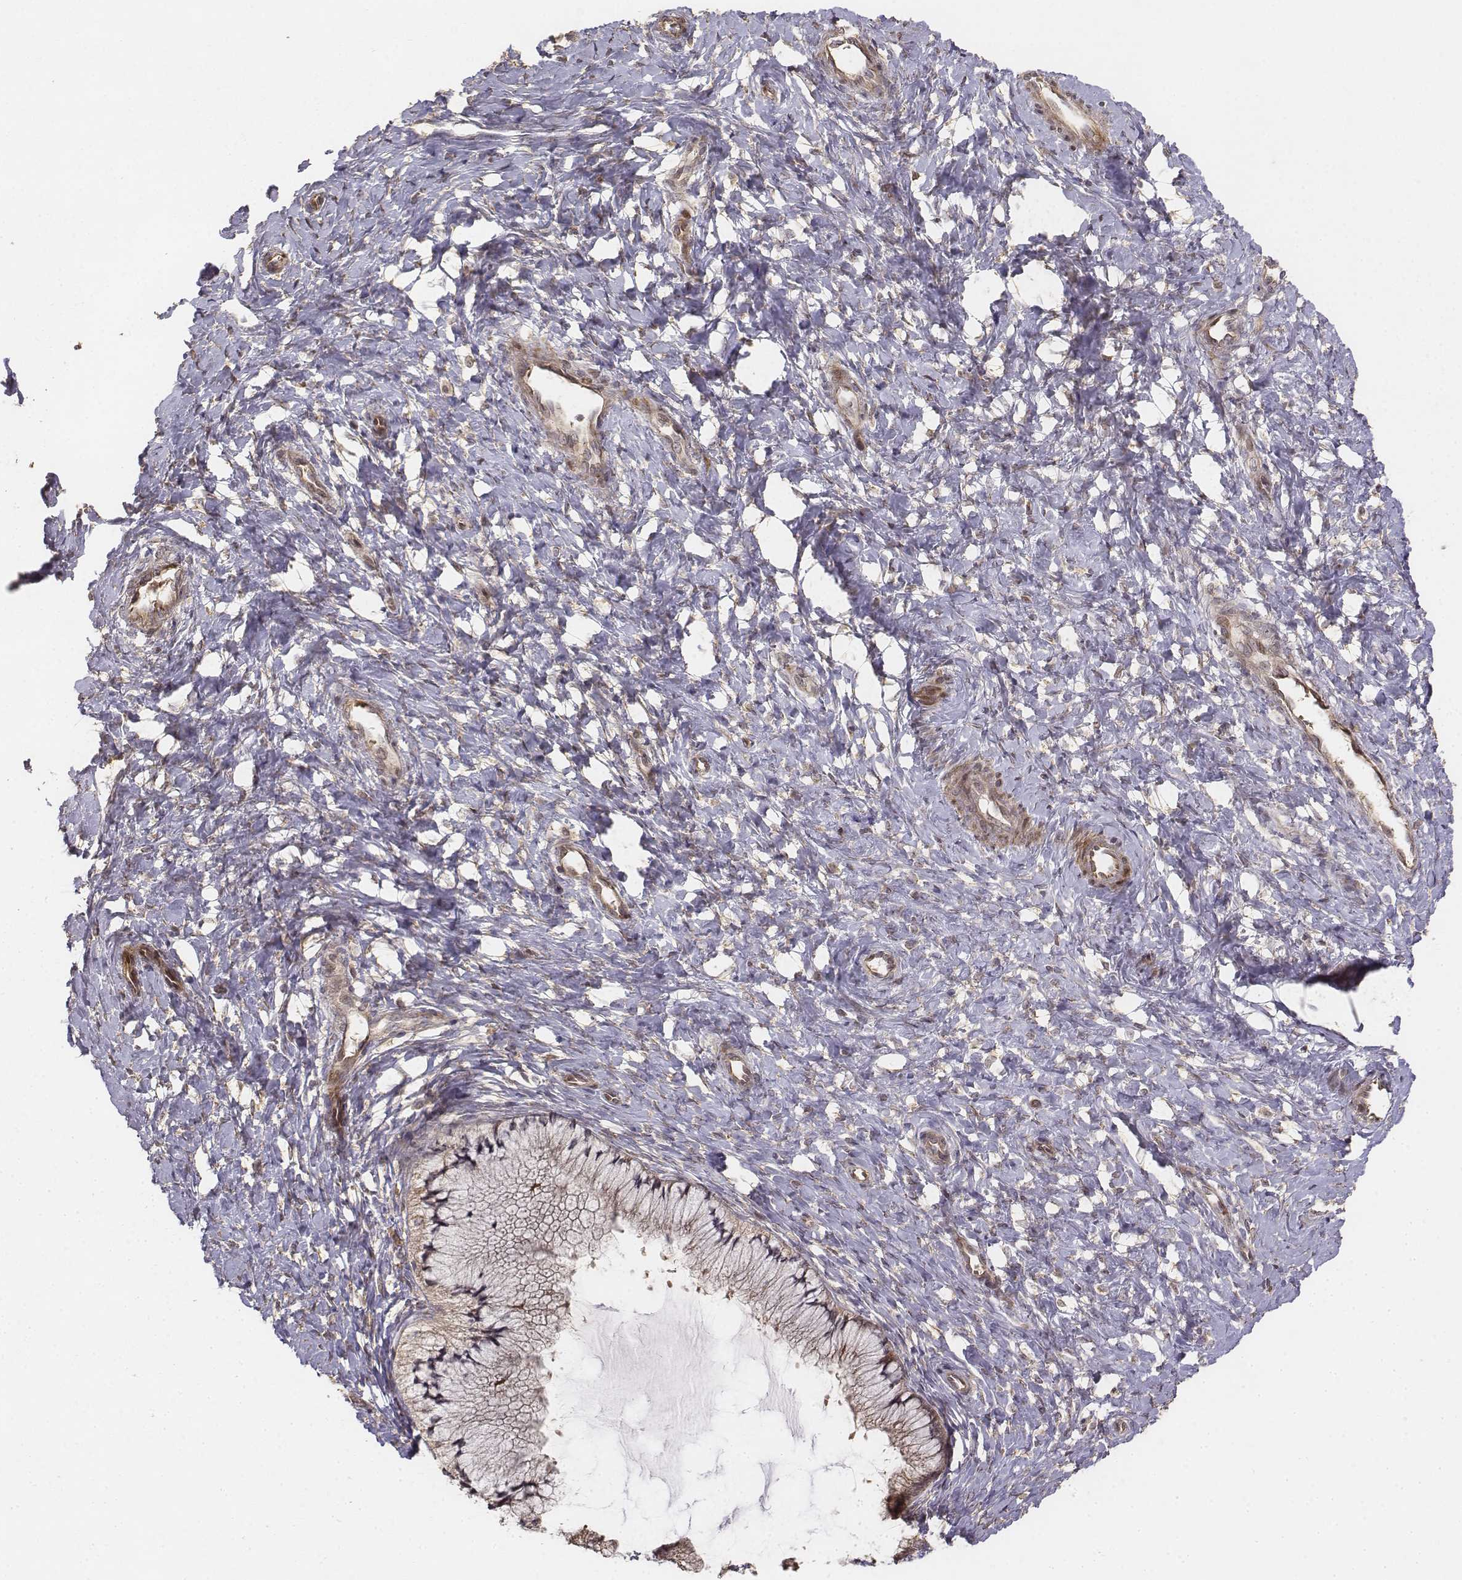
{"staining": {"intensity": "weak", "quantity": "<25%", "location": "cytoplasmic/membranous"}, "tissue": "cervix", "cell_type": "Glandular cells", "image_type": "normal", "snomed": [{"axis": "morphology", "description": "Normal tissue, NOS"}, {"axis": "topography", "description": "Cervix"}], "caption": "Immunohistochemistry (IHC) photomicrograph of benign cervix: human cervix stained with DAB (3,3'-diaminobenzidine) displays no significant protein expression in glandular cells. The staining was performed using DAB (3,3'-diaminobenzidine) to visualize the protein expression in brown, while the nuclei were stained in blue with hematoxylin (Magnification: 20x).", "gene": "FBXO21", "patient": {"sex": "female", "age": 37}}